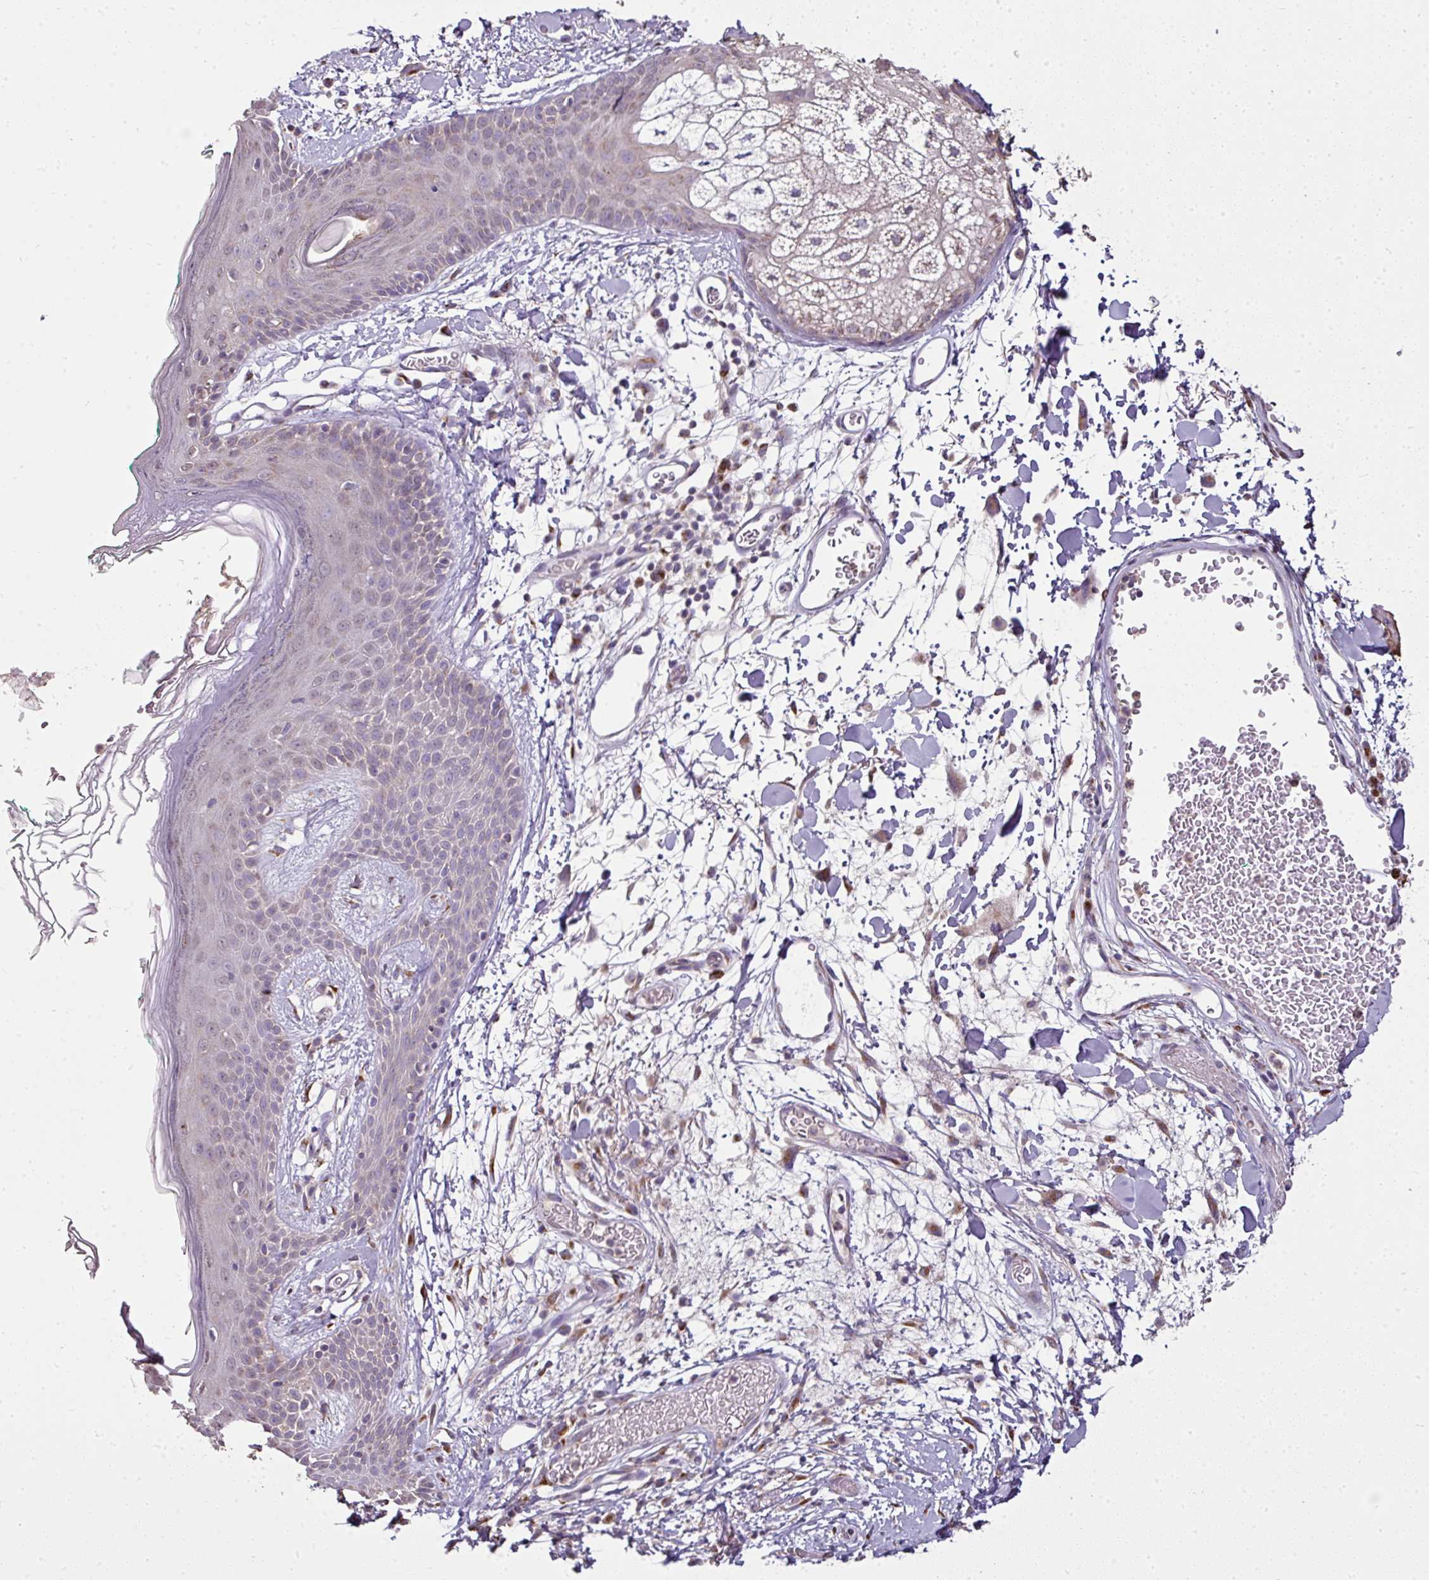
{"staining": {"intensity": "negative", "quantity": "none", "location": "none"}, "tissue": "skin", "cell_type": "Fibroblasts", "image_type": "normal", "snomed": [{"axis": "morphology", "description": "Normal tissue, NOS"}, {"axis": "topography", "description": "Skin"}], "caption": "The histopathology image displays no significant expression in fibroblasts of skin.", "gene": "JPH2", "patient": {"sex": "male", "age": 79}}